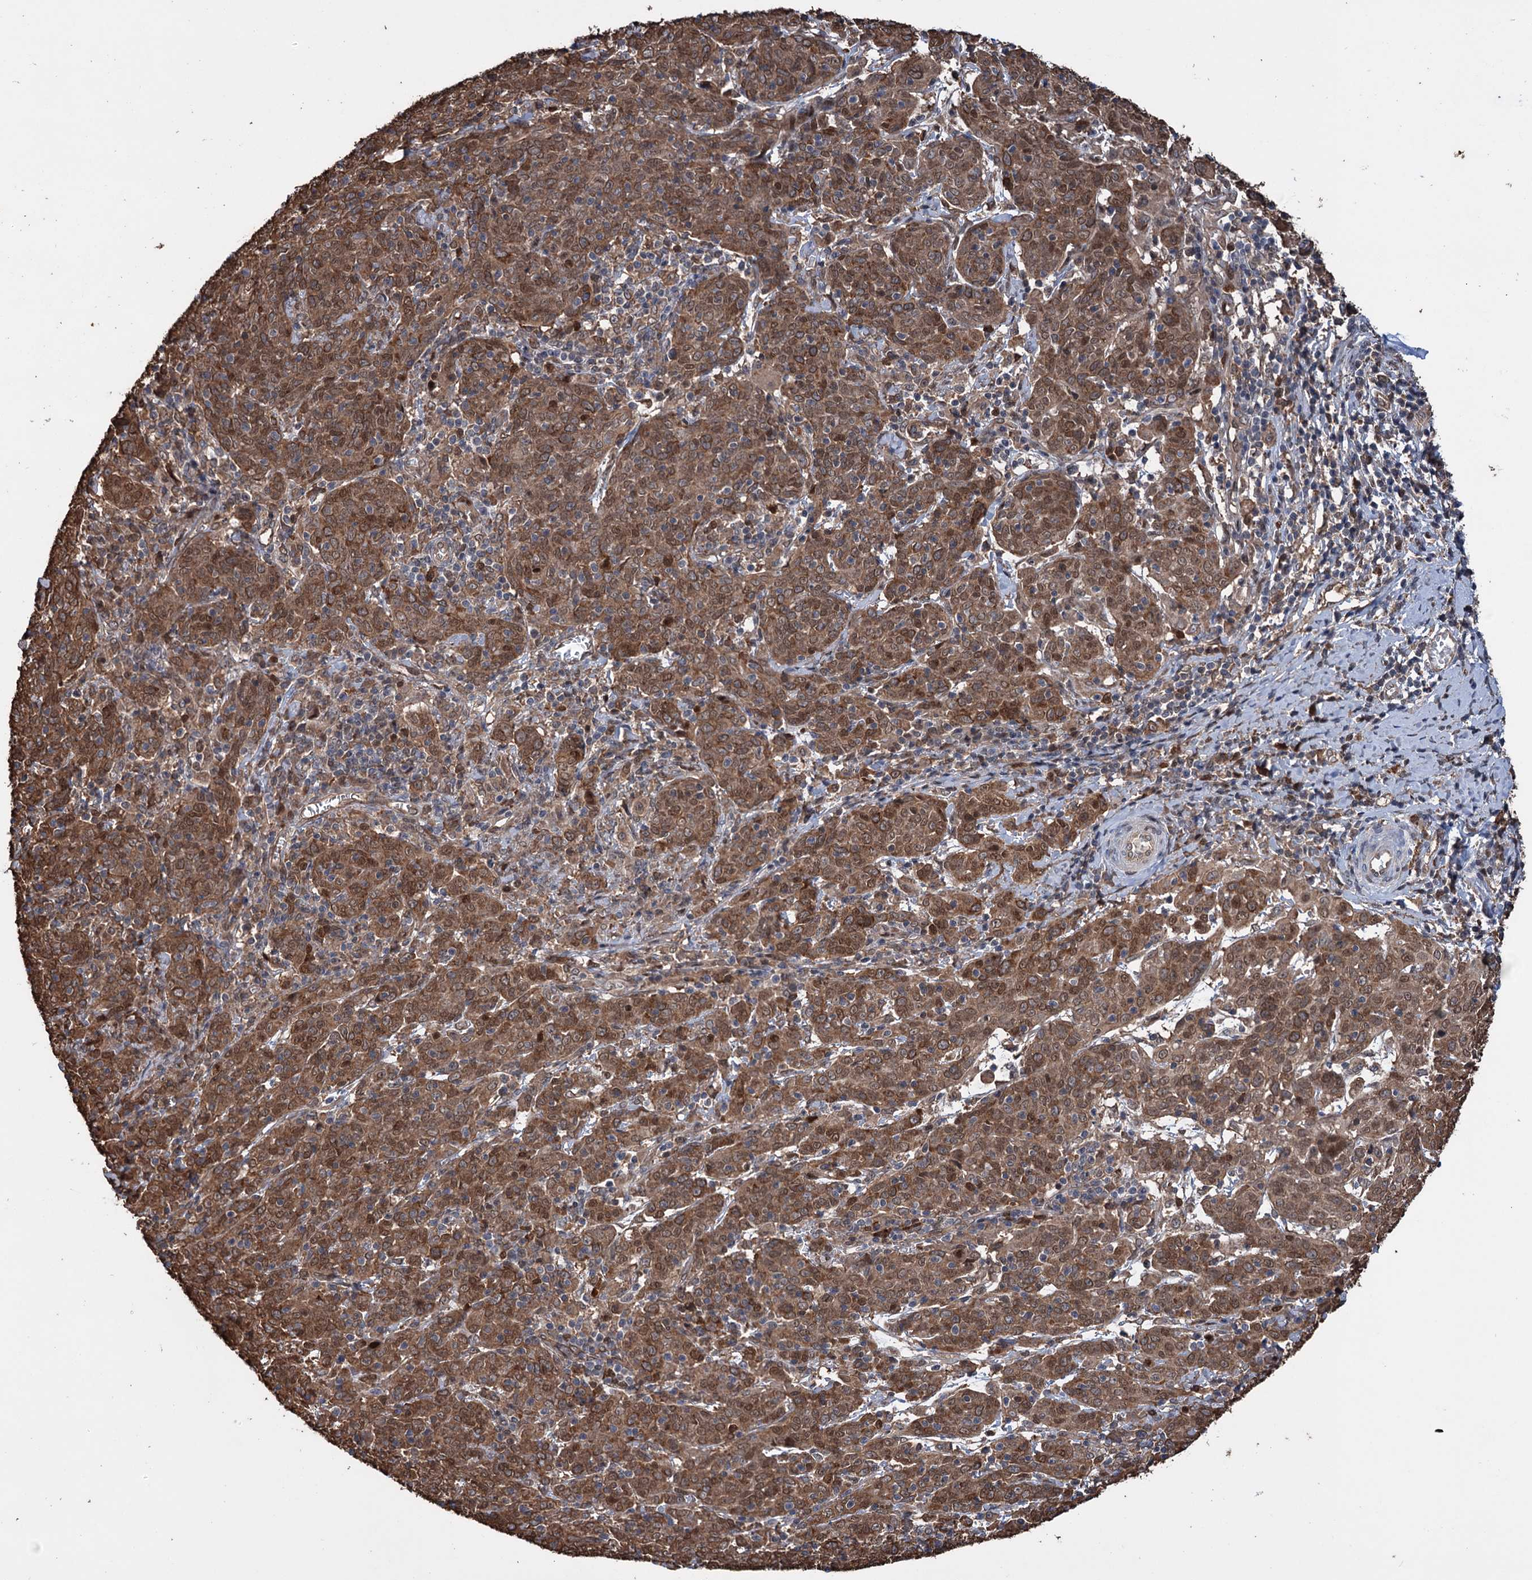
{"staining": {"intensity": "strong", "quantity": ">75%", "location": "cytoplasmic/membranous,nuclear"}, "tissue": "cervical cancer", "cell_type": "Tumor cells", "image_type": "cancer", "snomed": [{"axis": "morphology", "description": "Squamous cell carcinoma, NOS"}, {"axis": "topography", "description": "Cervix"}], "caption": "Cervical cancer was stained to show a protein in brown. There is high levels of strong cytoplasmic/membranous and nuclear positivity in about >75% of tumor cells.", "gene": "NCAPD2", "patient": {"sex": "female", "age": 67}}